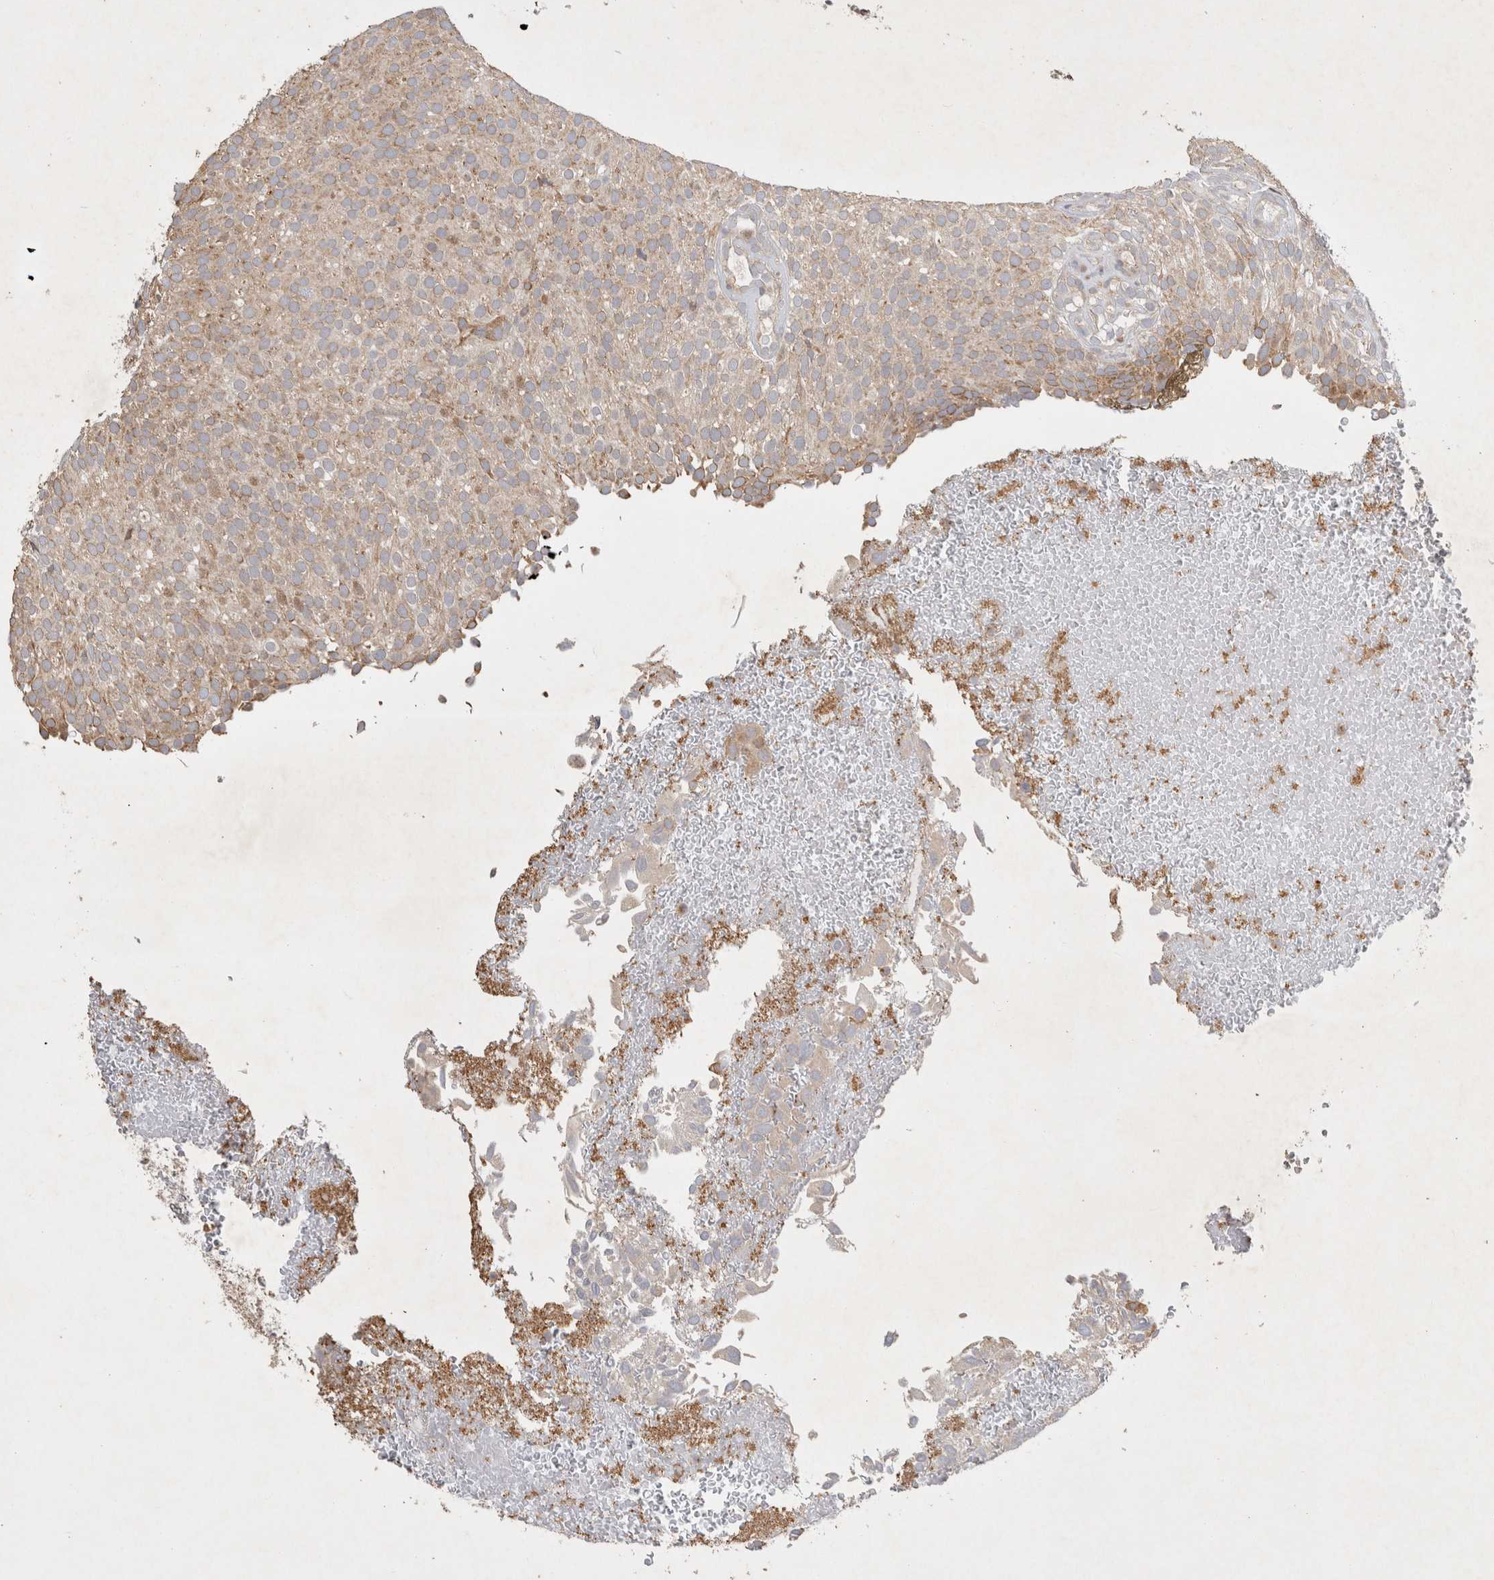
{"staining": {"intensity": "weak", "quantity": "<25%", "location": "cytoplasmic/membranous"}, "tissue": "urothelial cancer", "cell_type": "Tumor cells", "image_type": "cancer", "snomed": [{"axis": "morphology", "description": "Urothelial carcinoma, Low grade"}, {"axis": "topography", "description": "Urinary bladder"}], "caption": "A high-resolution image shows IHC staining of urothelial cancer, which exhibits no significant staining in tumor cells.", "gene": "C8orf58", "patient": {"sex": "male", "age": 78}}